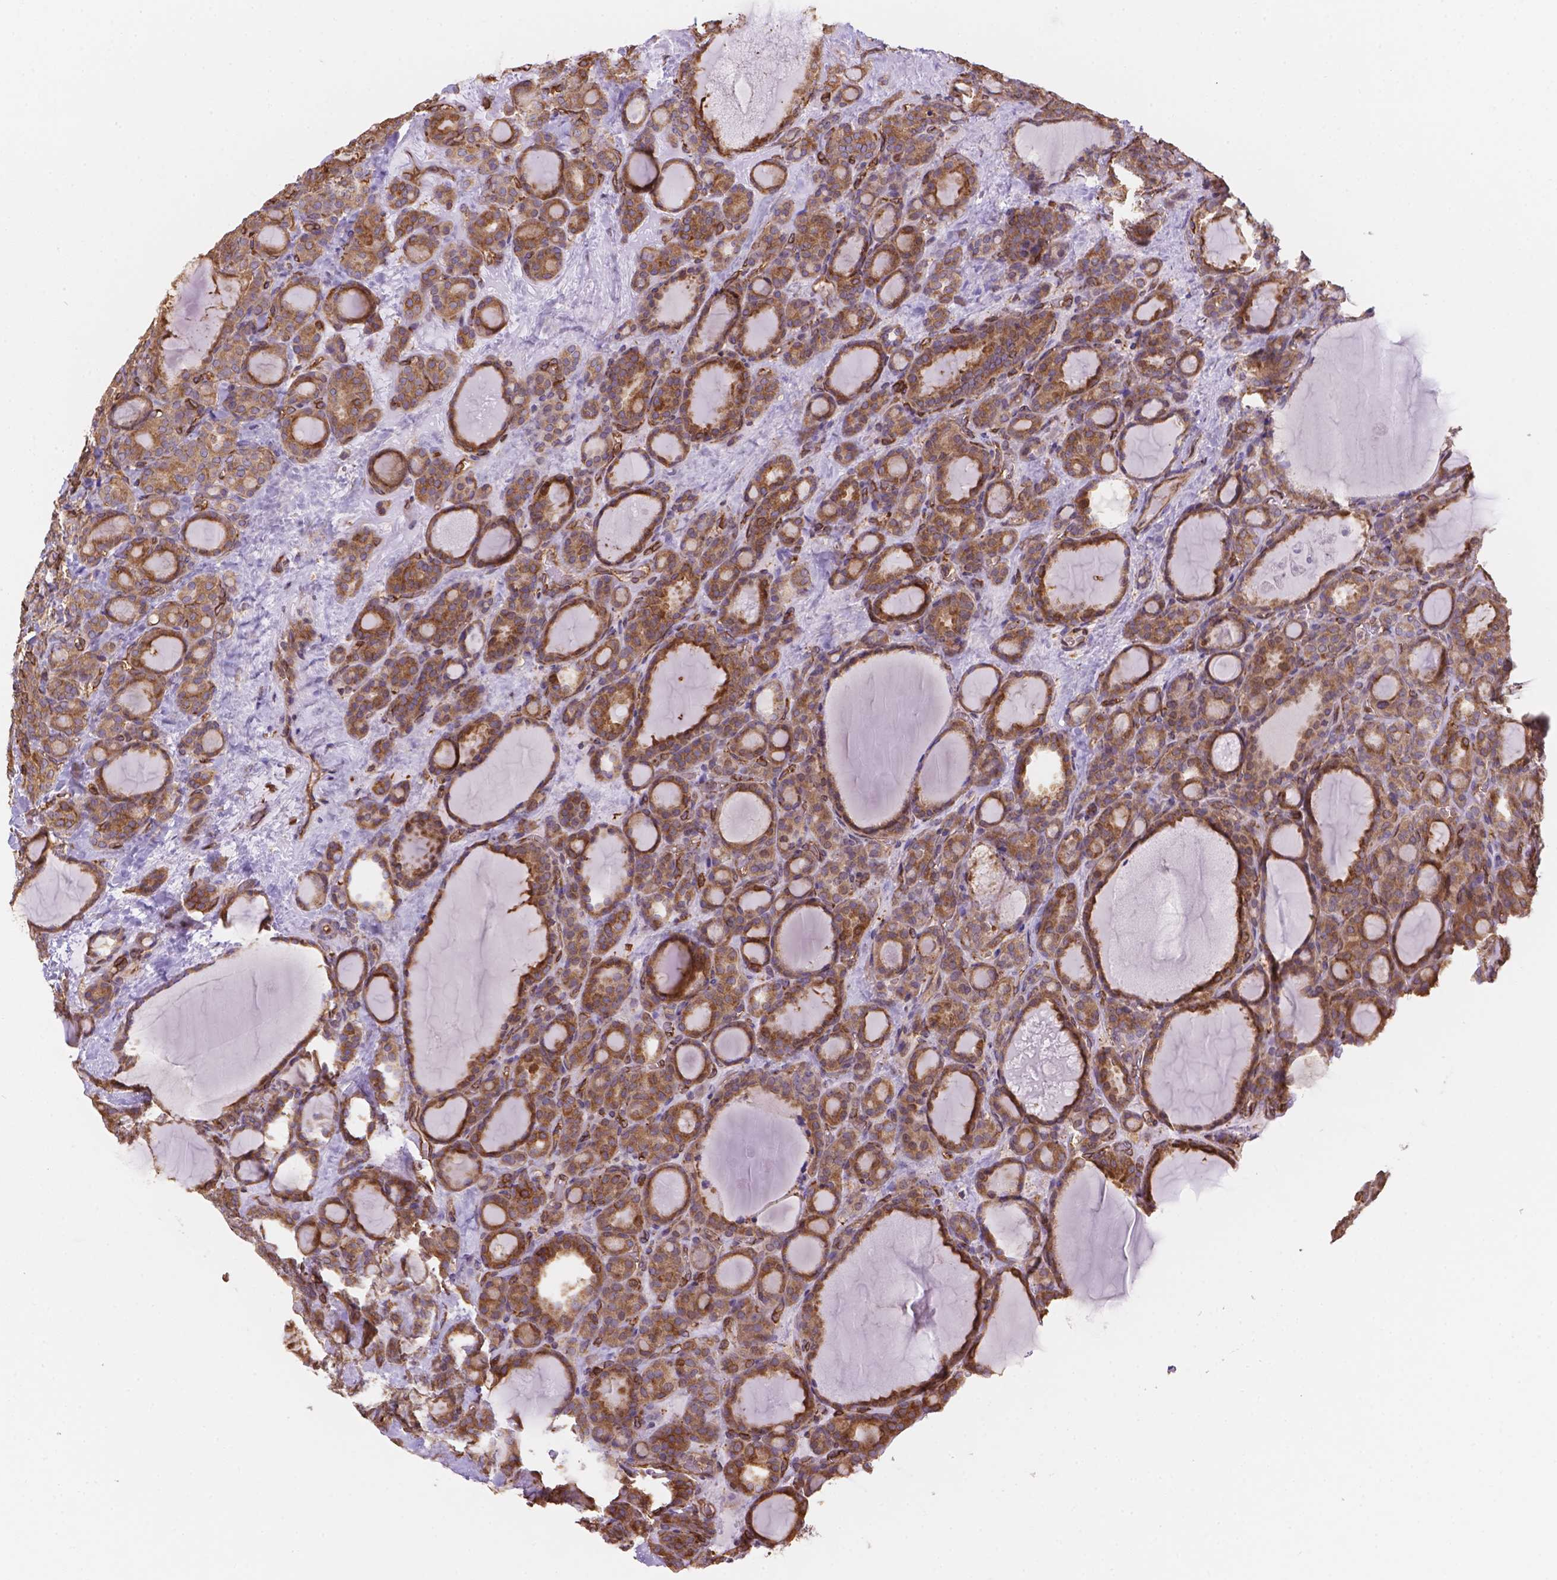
{"staining": {"intensity": "moderate", "quantity": ">75%", "location": "cytoplasmic/membranous"}, "tissue": "thyroid cancer", "cell_type": "Tumor cells", "image_type": "cancer", "snomed": [{"axis": "morphology", "description": "Normal tissue, NOS"}, {"axis": "morphology", "description": "Follicular adenoma carcinoma, NOS"}, {"axis": "topography", "description": "Thyroid gland"}], "caption": "An IHC histopathology image of neoplastic tissue is shown. Protein staining in brown labels moderate cytoplasmic/membranous positivity in thyroid cancer within tumor cells.", "gene": "DMWD", "patient": {"sex": "female", "age": 31}}